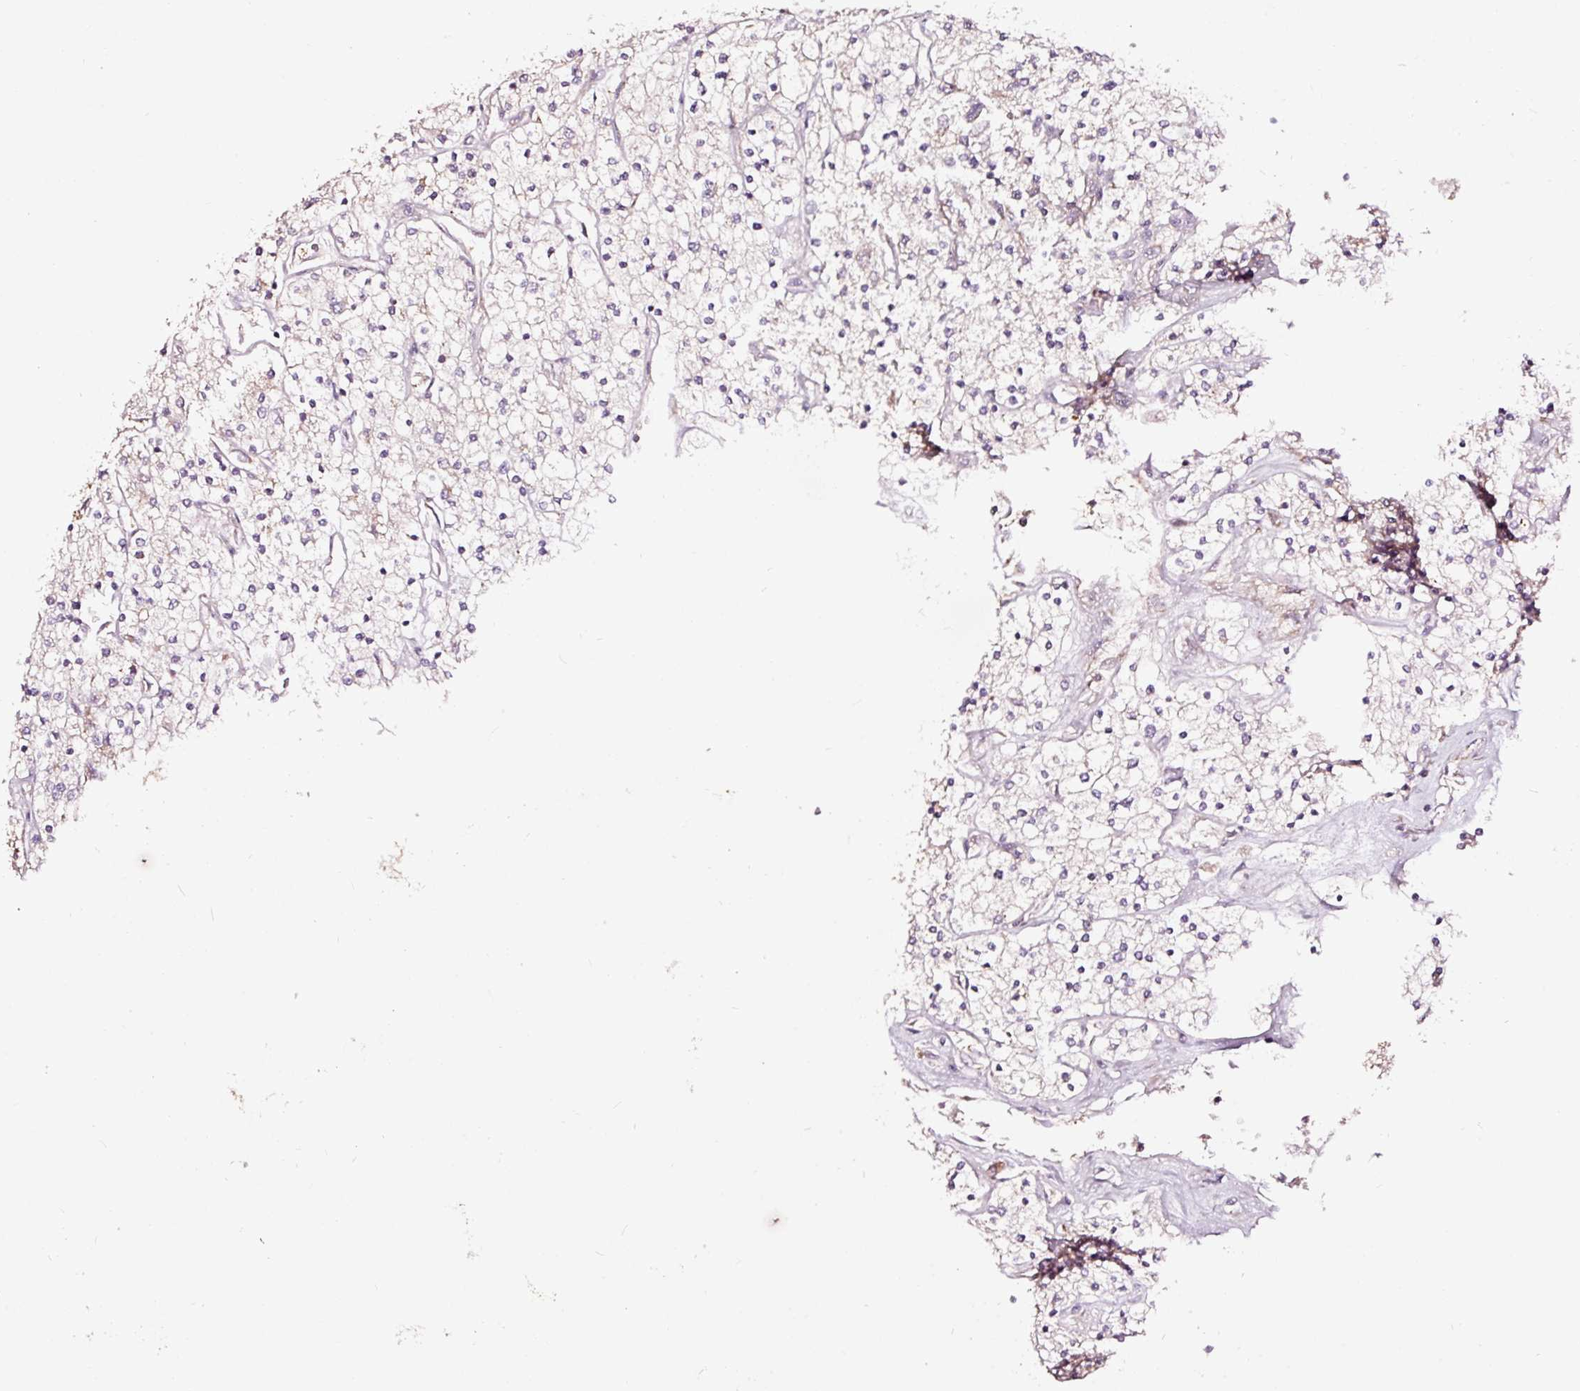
{"staining": {"intensity": "negative", "quantity": "none", "location": "none"}, "tissue": "renal cancer", "cell_type": "Tumor cells", "image_type": "cancer", "snomed": [{"axis": "morphology", "description": "Adenocarcinoma, NOS"}, {"axis": "topography", "description": "Kidney"}], "caption": "The image demonstrates no significant expression in tumor cells of renal adenocarcinoma. The staining is performed using DAB (3,3'-diaminobenzidine) brown chromogen with nuclei counter-stained in using hematoxylin.", "gene": "TPM1", "patient": {"sex": "male", "age": 80}}